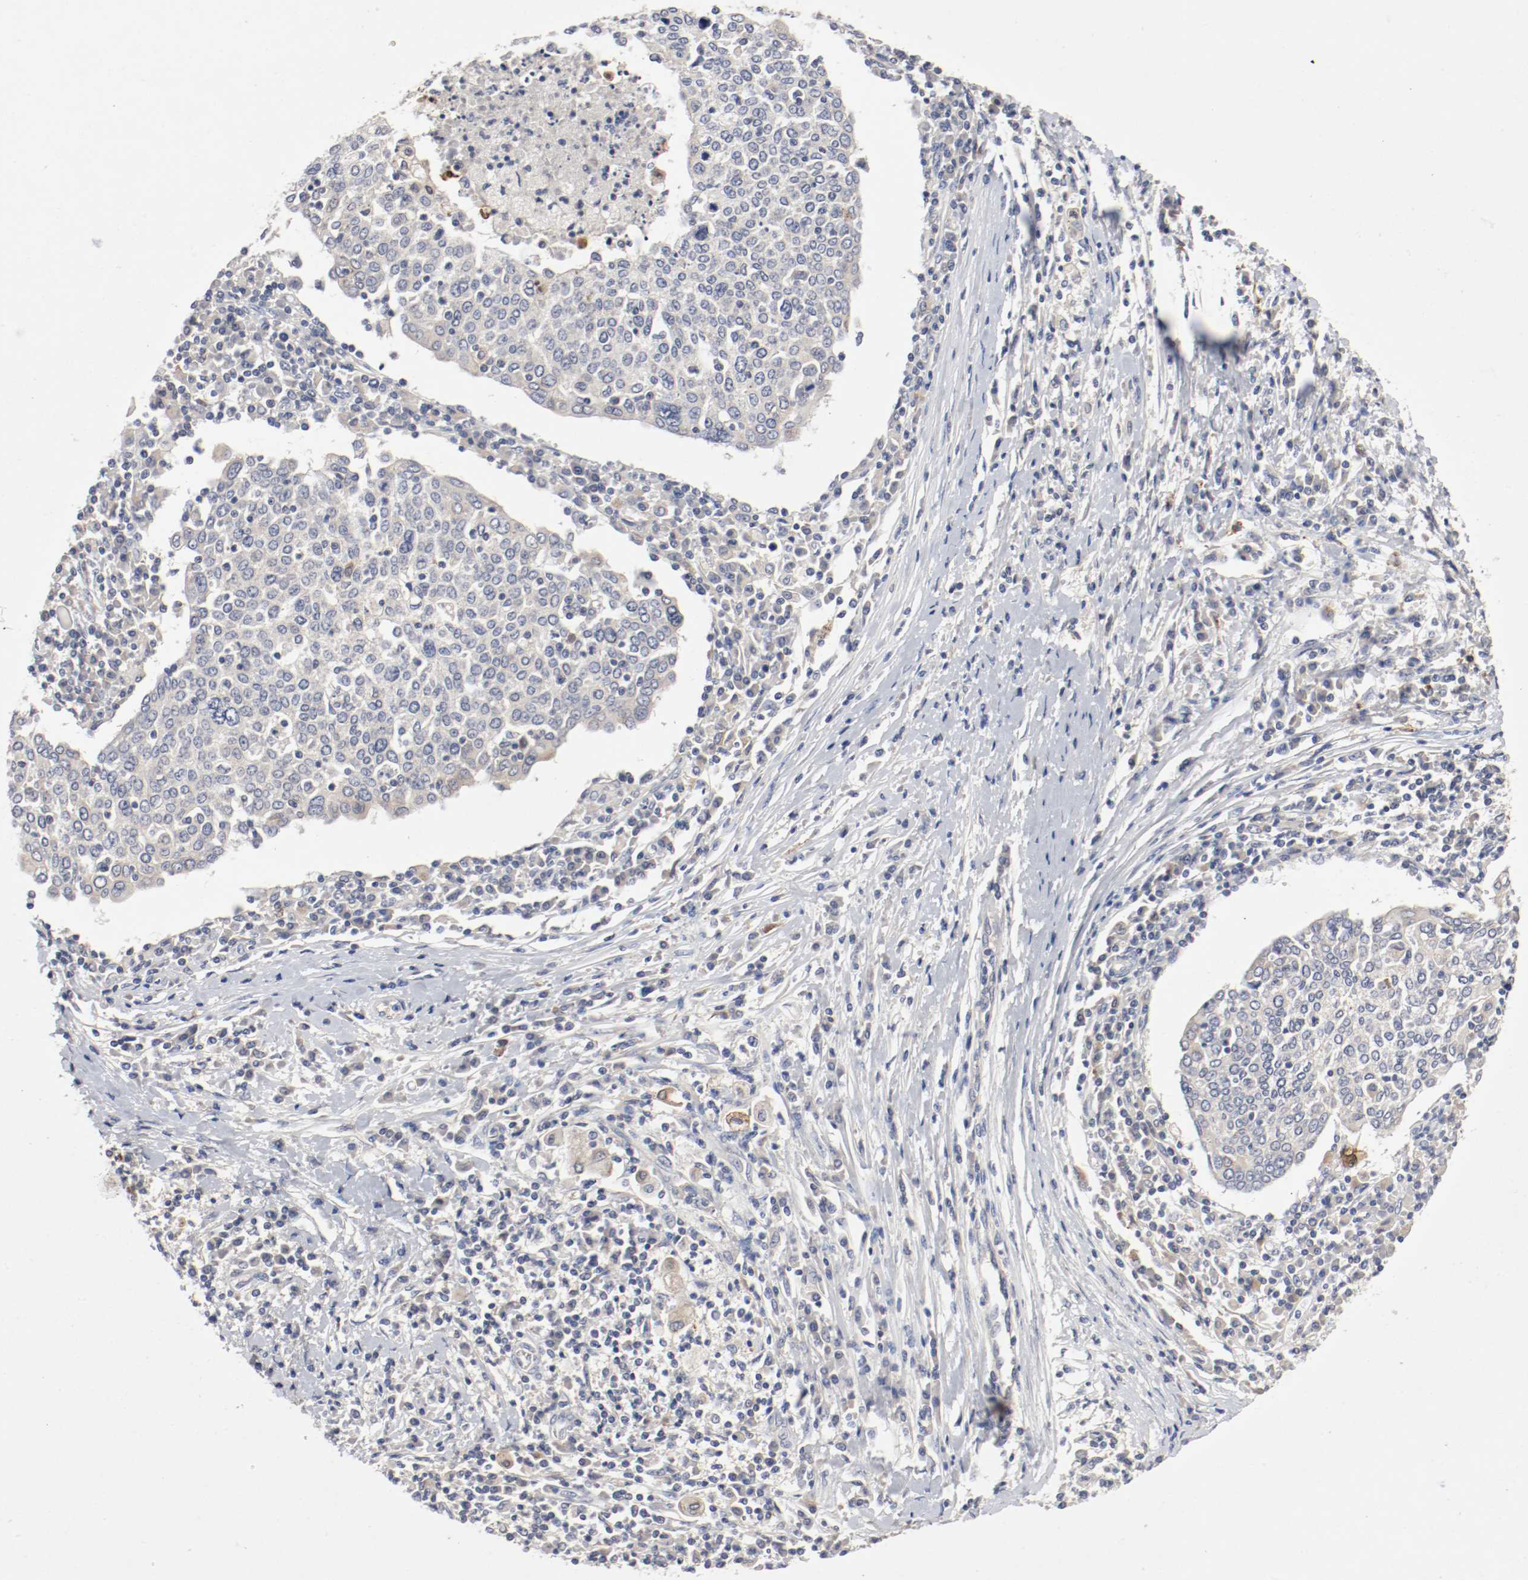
{"staining": {"intensity": "weak", "quantity": "<25%", "location": "cytoplasmic/membranous"}, "tissue": "cervical cancer", "cell_type": "Tumor cells", "image_type": "cancer", "snomed": [{"axis": "morphology", "description": "Squamous cell carcinoma, NOS"}, {"axis": "topography", "description": "Cervix"}], "caption": "Cervical cancer was stained to show a protein in brown. There is no significant expression in tumor cells.", "gene": "REN", "patient": {"sex": "female", "age": 40}}